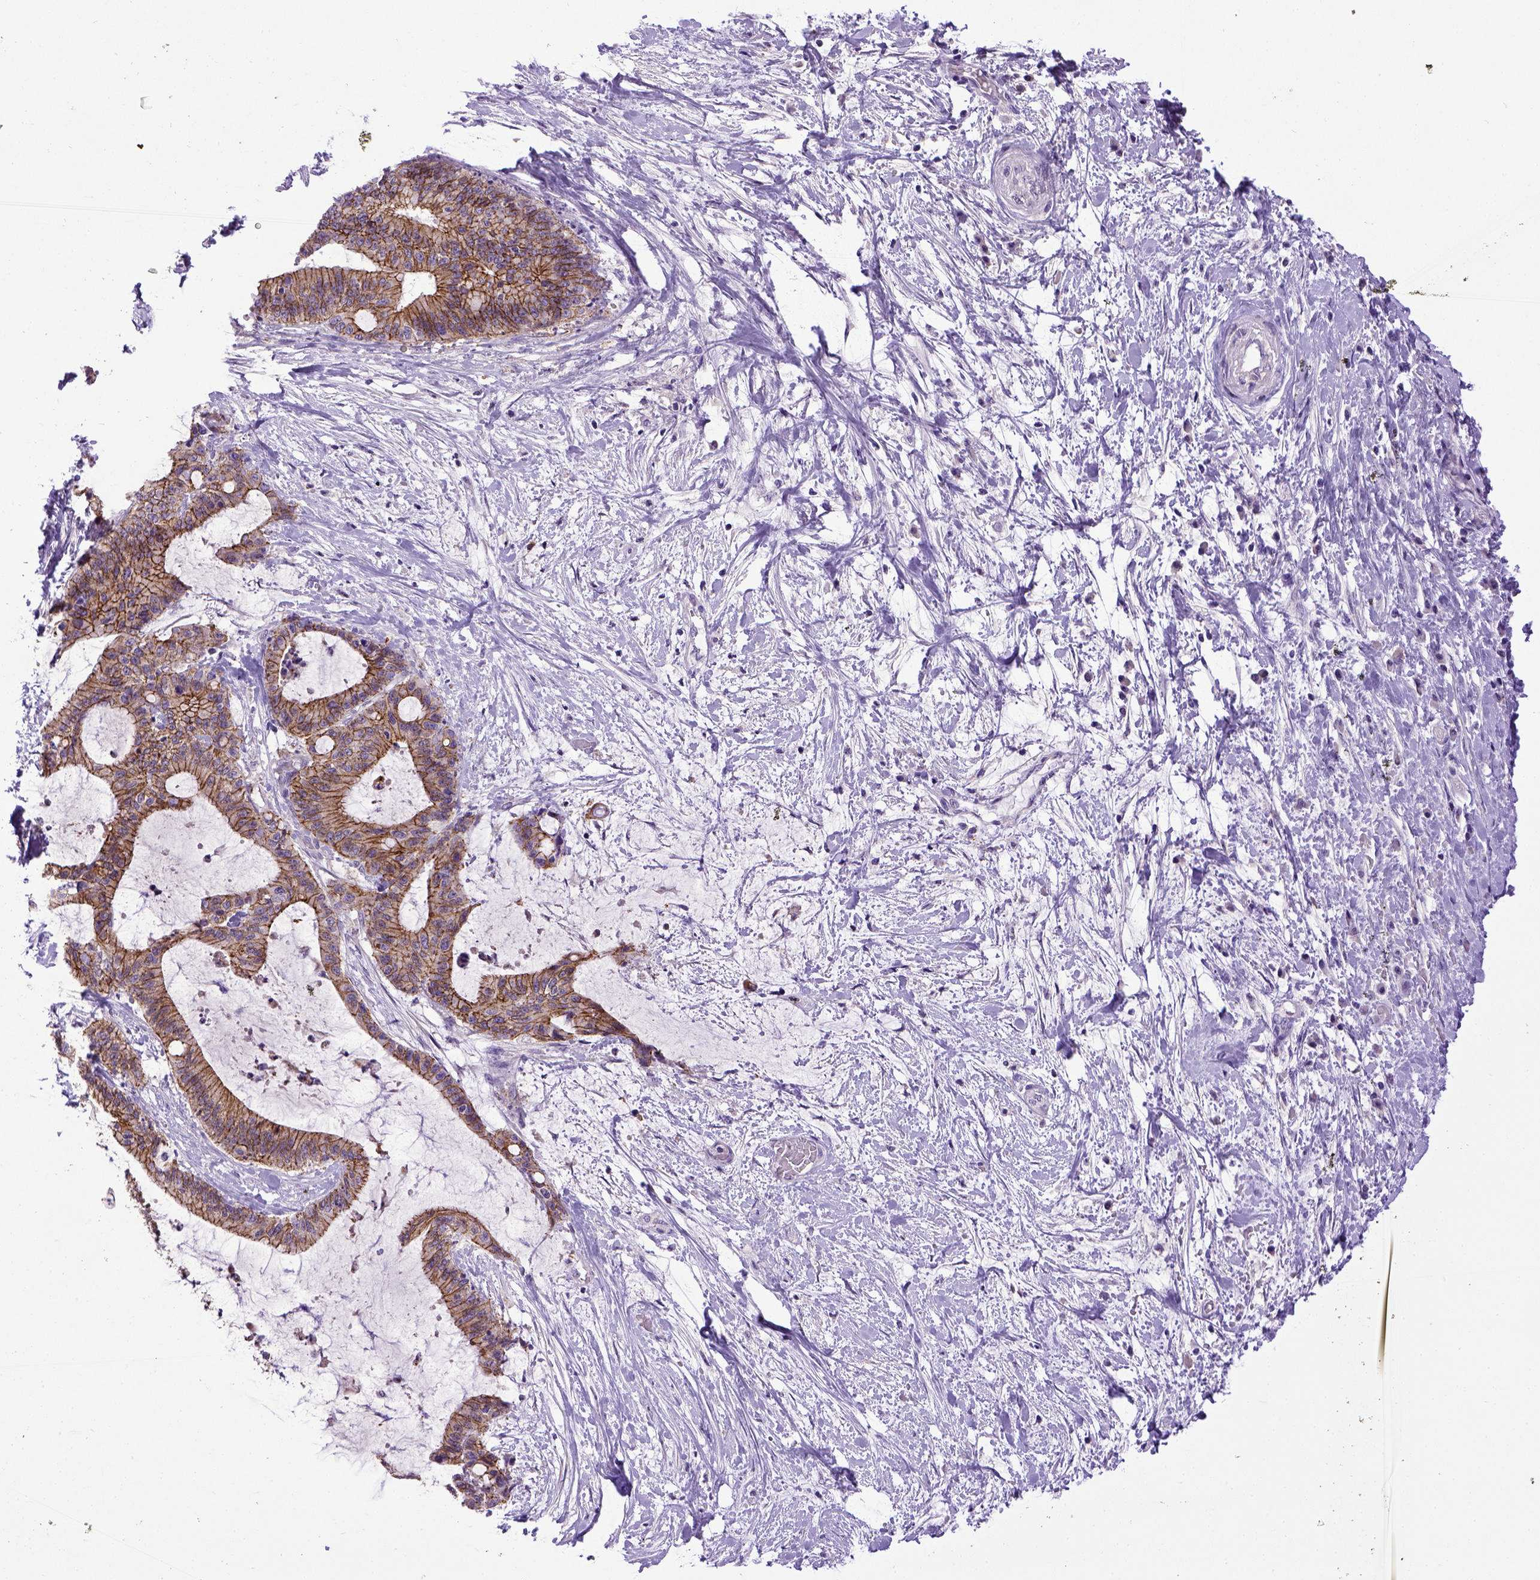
{"staining": {"intensity": "moderate", "quantity": ">75%", "location": "cytoplasmic/membranous"}, "tissue": "liver cancer", "cell_type": "Tumor cells", "image_type": "cancer", "snomed": [{"axis": "morphology", "description": "Cholangiocarcinoma"}, {"axis": "topography", "description": "Liver"}], "caption": "DAB immunohistochemical staining of liver cholangiocarcinoma reveals moderate cytoplasmic/membranous protein positivity in approximately >75% of tumor cells.", "gene": "CDH1", "patient": {"sex": "female", "age": 73}}